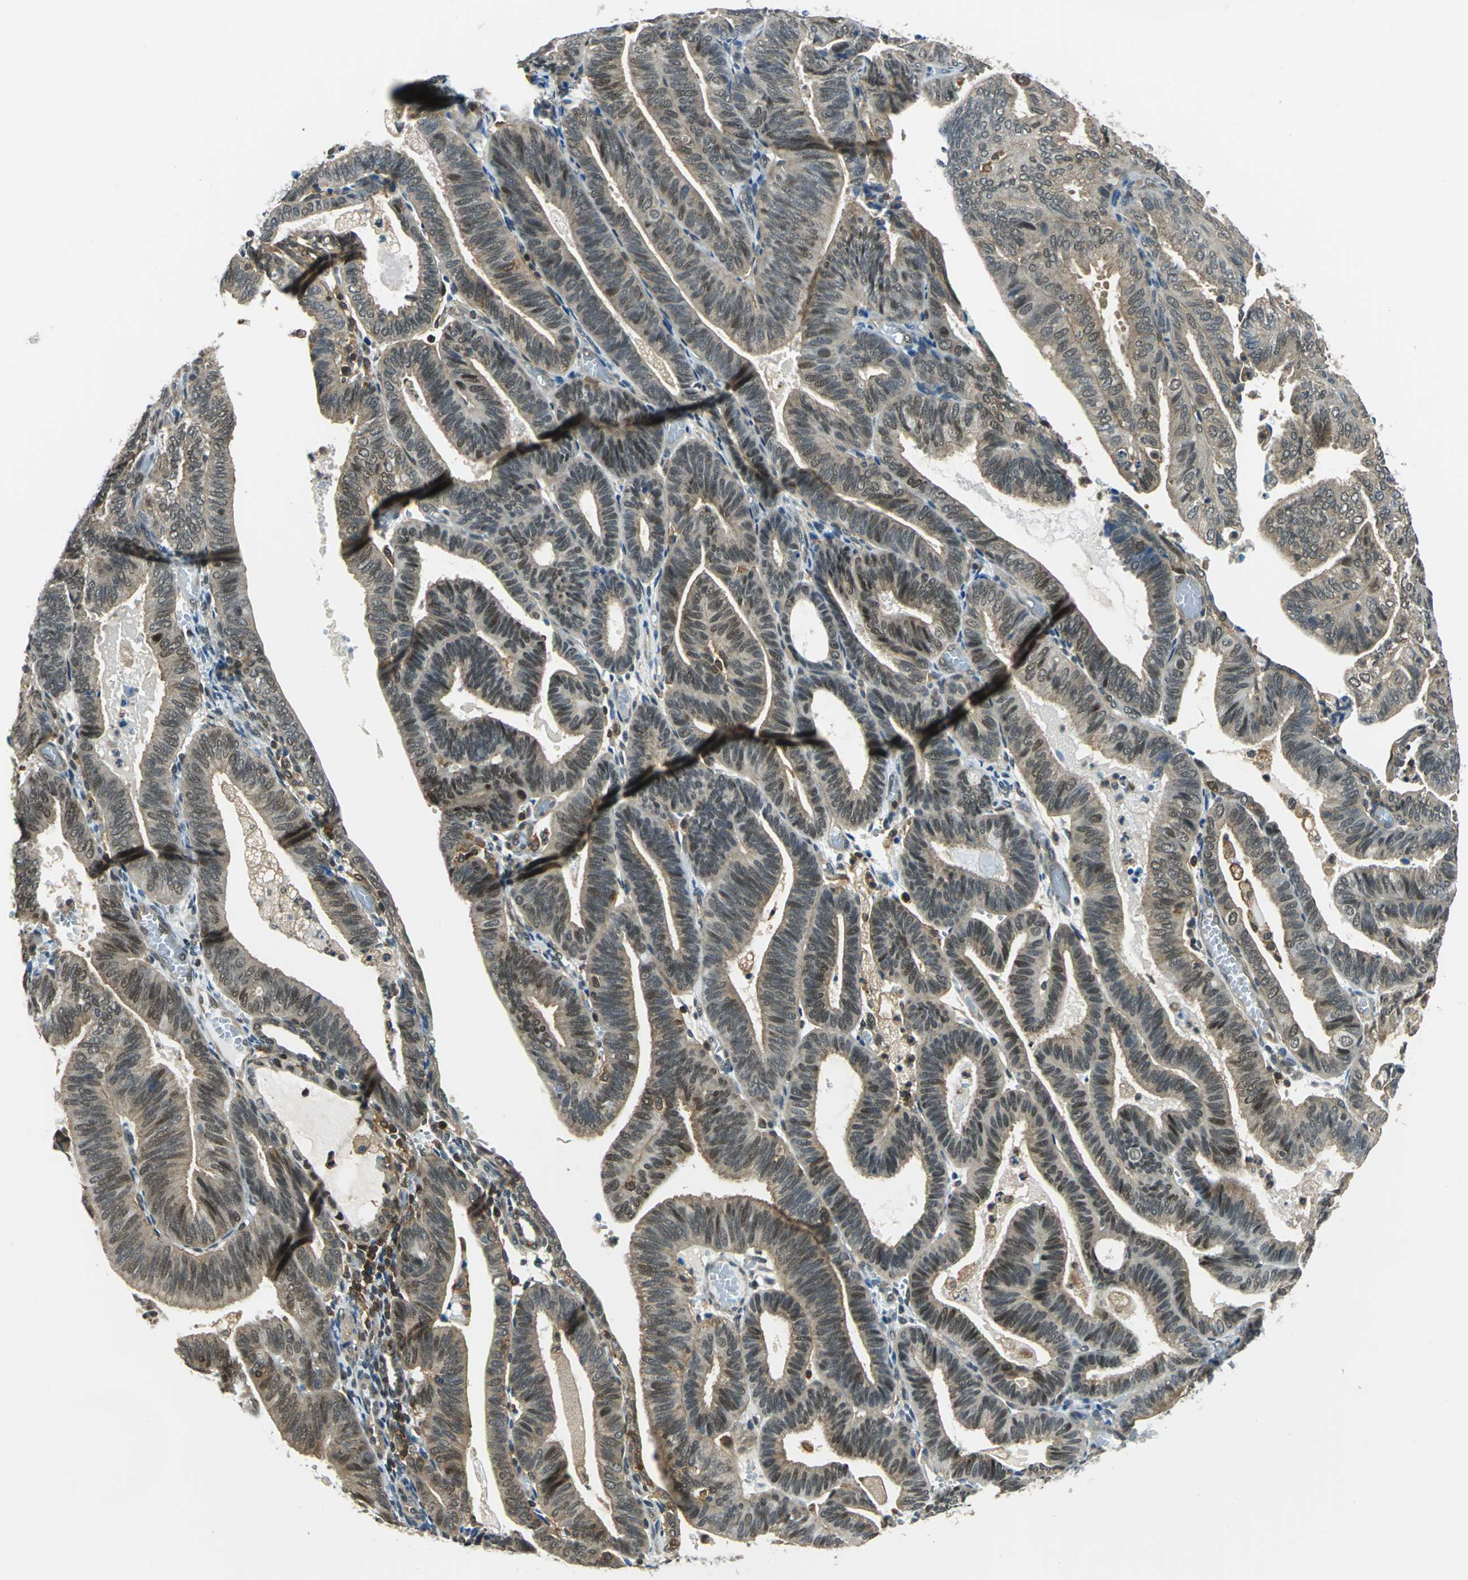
{"staining": {"intensity": "moderate", "quantity": "25%-75%", "location": "cytoplasmic/membranous,nuclear"}, "tissue": "endometrial cancer", "cell_type": "Tumor cells", "image_type": "cancer", "snomed": [{"axis": "morphology", "description": "Adenocarcinoma, NOS"}, {"axis": "topography", "description": "Uterus"}], "caption": "Tumor cells show moderate cytoplasmic/membranous and nuclear positivity in approximately 25%-75% of cells in adenocarcinoma (endometrial).", "gene": "ARPC3", "patient": {"sex": "female", "age": 60}}